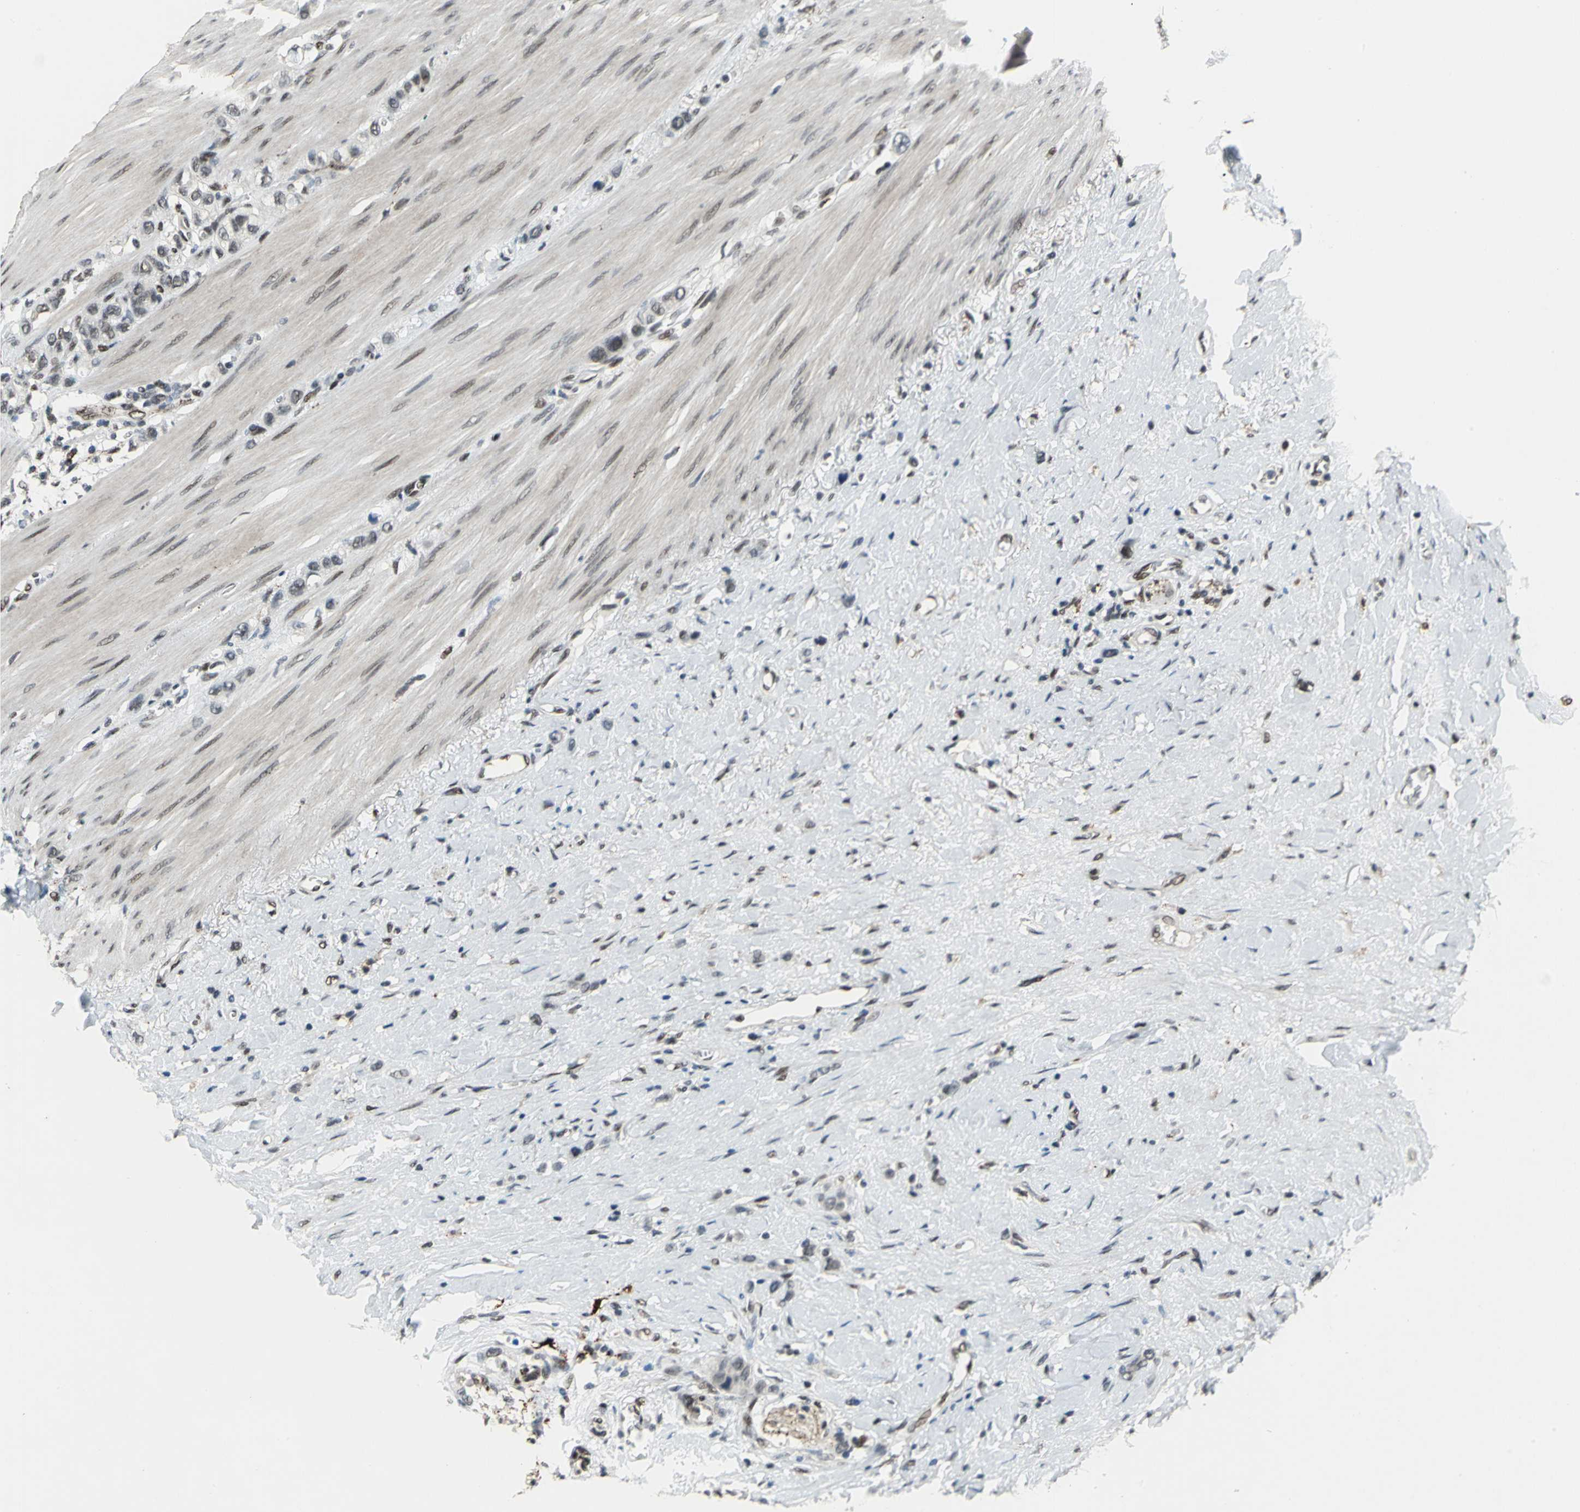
{"staining": {"intensity": "weak", "quantity": "25%-75%", "location": "cytoplasmic/membranous,nuclear"}, "tissue": "stomach cancer", "cell_type": "Tumor cells", "image_type": "cancer", "snomed": [{"axis": "morphology", "description": "Normal tissue, NOS"}, {"axis": "morphology", "description": "Adenocarcinoma, NOS"}, {"axis": "morphology", "description": "Adenocarcinoma, High grade"}, {"axis": "topography", "description": "Stomach, upper"}, {"axis": "topography", "description": "Stomach"}], "caption": "Adenocarcinoma (stomach) tissue displays weak cytoplasmic/membranous and nuclear positivity in about 25%-75% of tumor cells", "gene": "ELF2", "patient": {"sex": "female", "age": 65}}